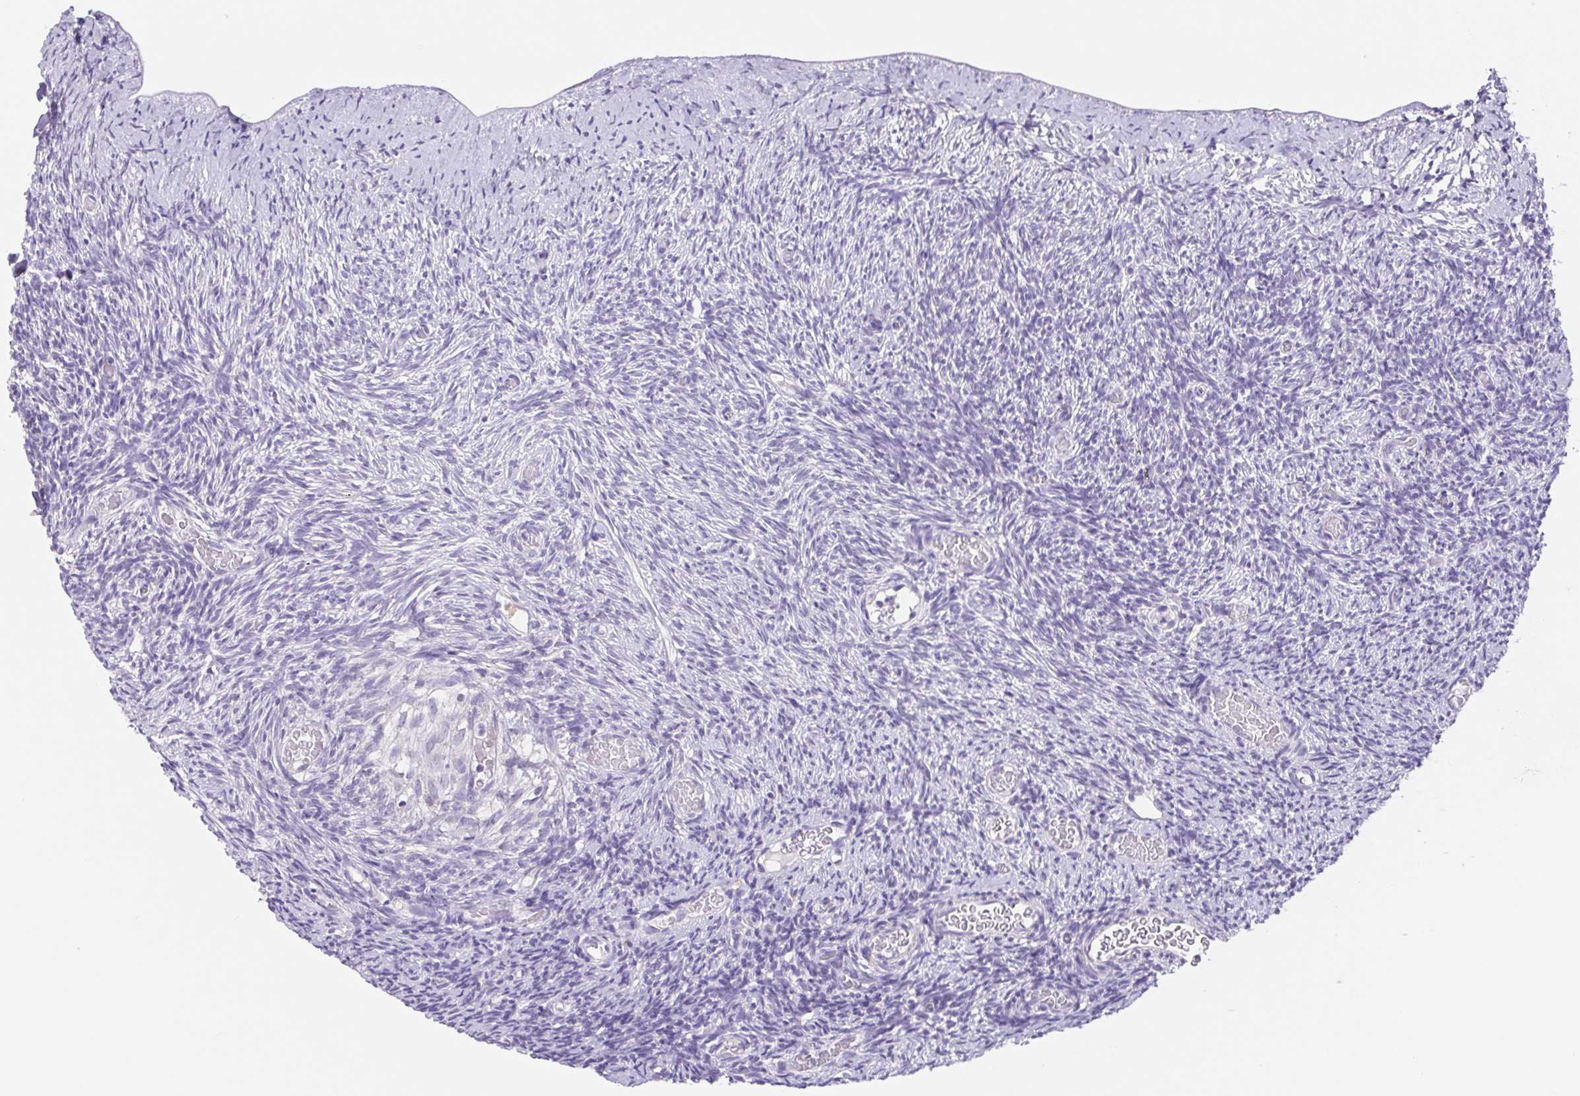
{"staining": {"intensity": "moderate", "quantity": "25%-75%", "location": "cytoplasmic/membranous"}, "tissue": "ovary", "cell_type": "Follicle cells", "image_type": "normal", "snomed": [{"axis": "morphology", "description": "Normal tissue, NOS"}, {"axis": "topography", "description": "Ovary"}], "caption": "Protein expression analysis of unremarkable human ovary reveals moderate cytoplasmic/membranous positivity in about 25%-75% of follicle cells.", "gene": "FKBP6", "patient": {"sex": "female", "age": 39}}